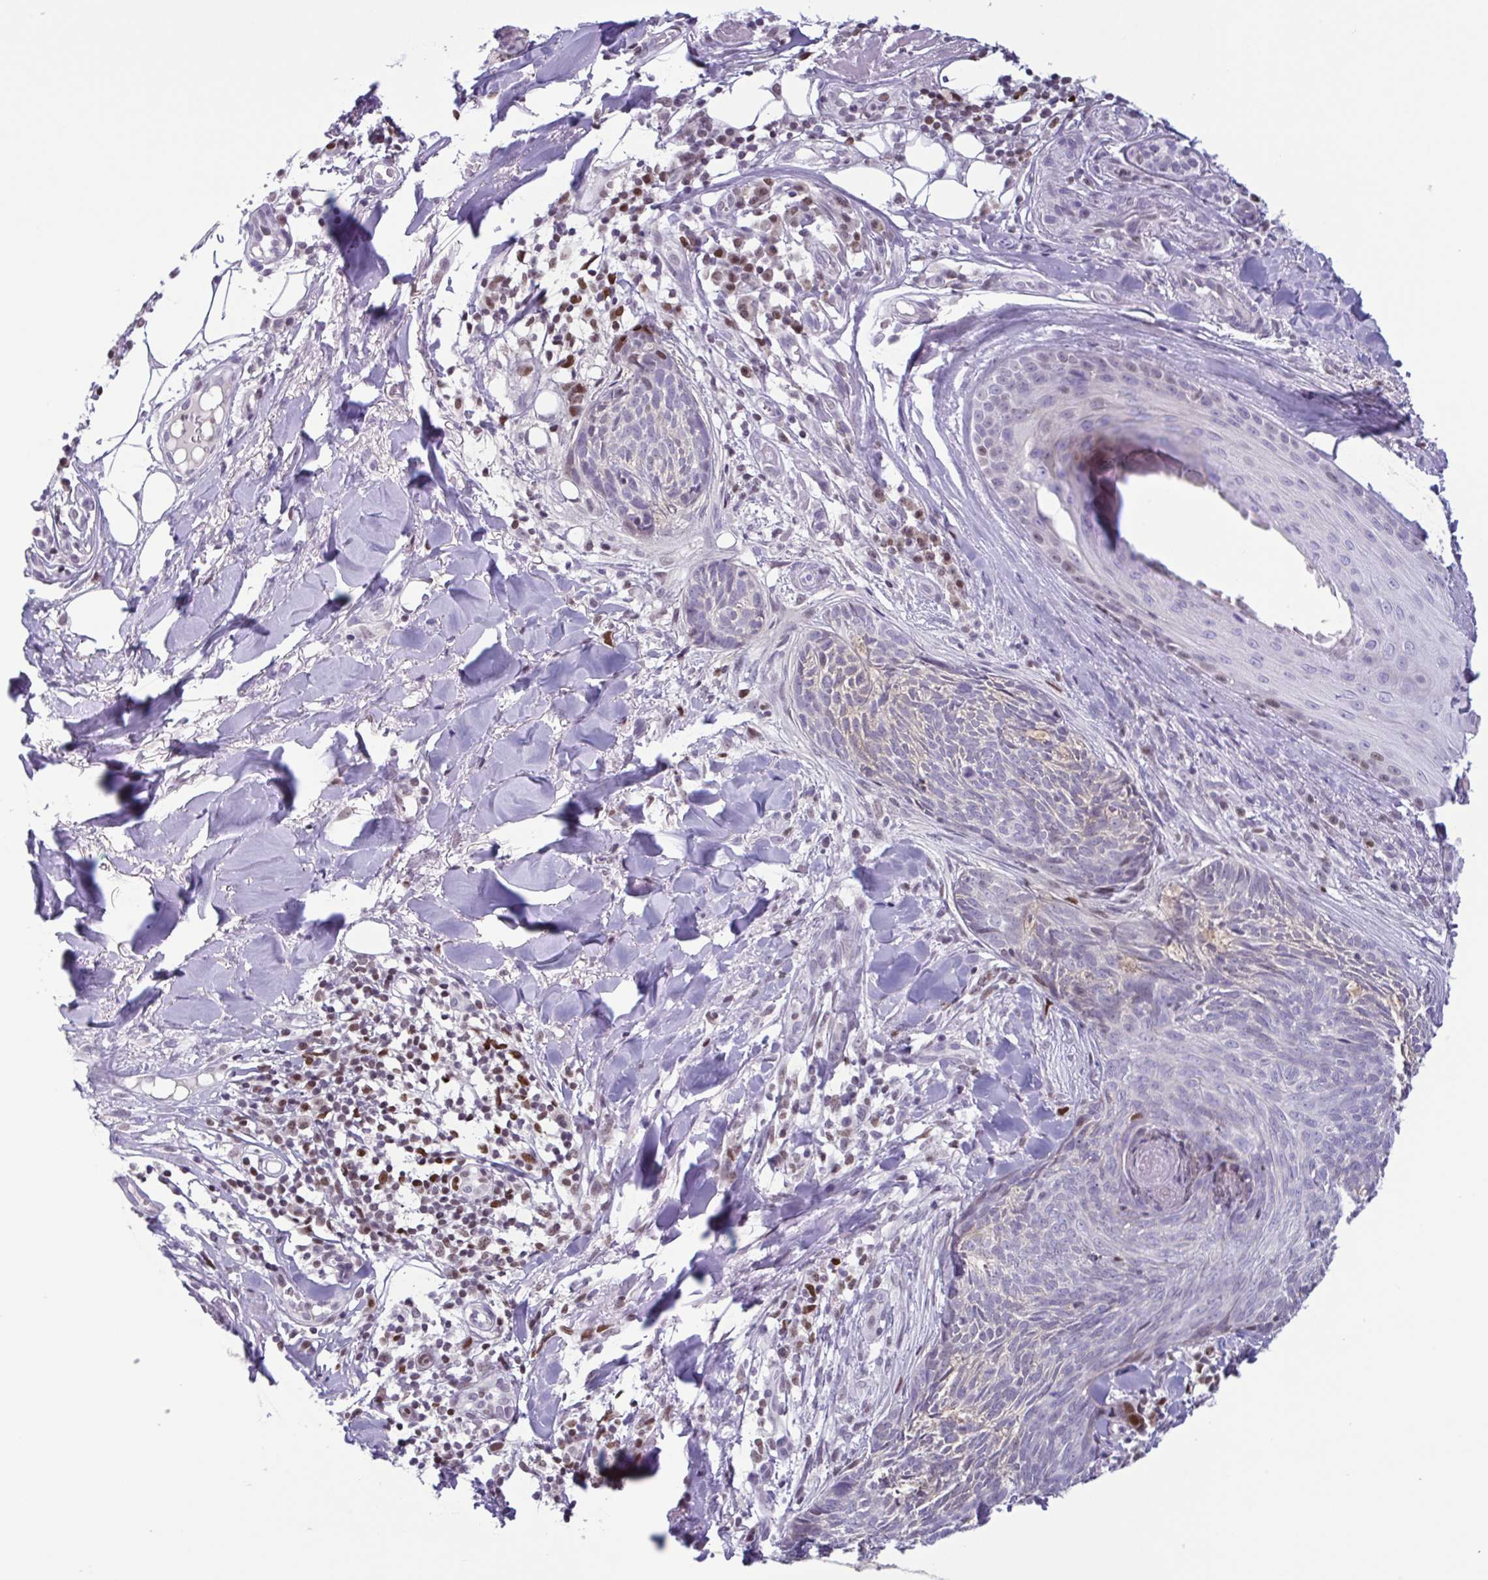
{"staining": {"intensity": "negative", "quantity": "none", "location": "none"}, "tissue": "skin cancer", "cell_type": "Tumor cells", "image_type": "cancer", "snomed": [{"axis": "morphology", "description": "Basal cell carcinoma"}, {"axis": "topography", "description": "Skin"}], "caption": "Human skin cancer (basal cell carcinoma) stained for a protein using immunohistochemistry demonstrates no staining in tumor cells.", "gene": "IRF1", "patient": {"sex": "female", "age": 93}}